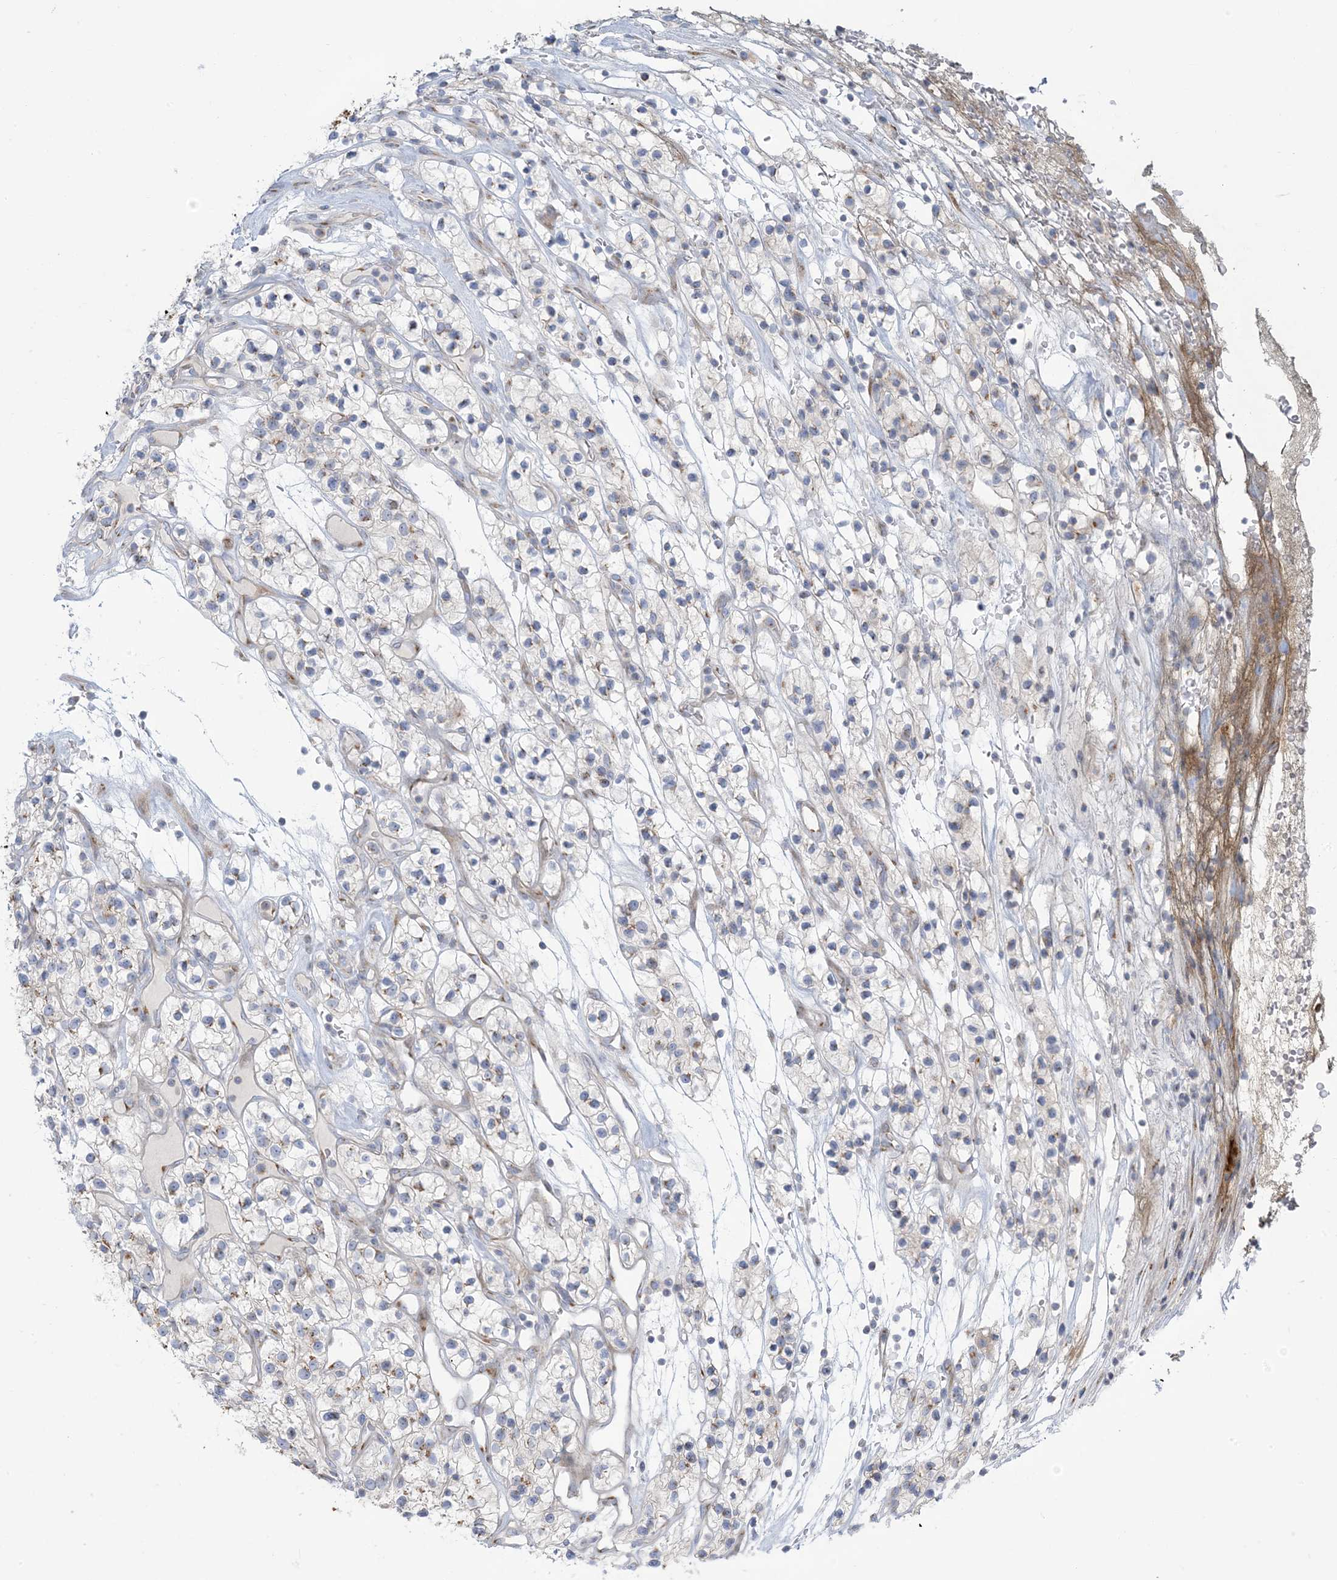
{"staining": {"intensity": "weak", "quantity": "25%-75%", "location": "cytoplasmic/membranous"}, "tissue": "renal cancer", "cell_type": "Tumor cells", "image_type": "cancer", "snomed": [{"axis": "morphology", "description": "Adenocarcinoma, NOS"}, {"axis": "topography", "description": "Kidney"}], "caption": "A micrograph showing weak cytoplasmic/membranous expression in approximately 25%-75% of tumor cells in adenocarcinoma (renal), as visualized by brown immunohistochemical staining.", "gene": "AFTPH", "patient": {"sex": "female", "age": 57}}